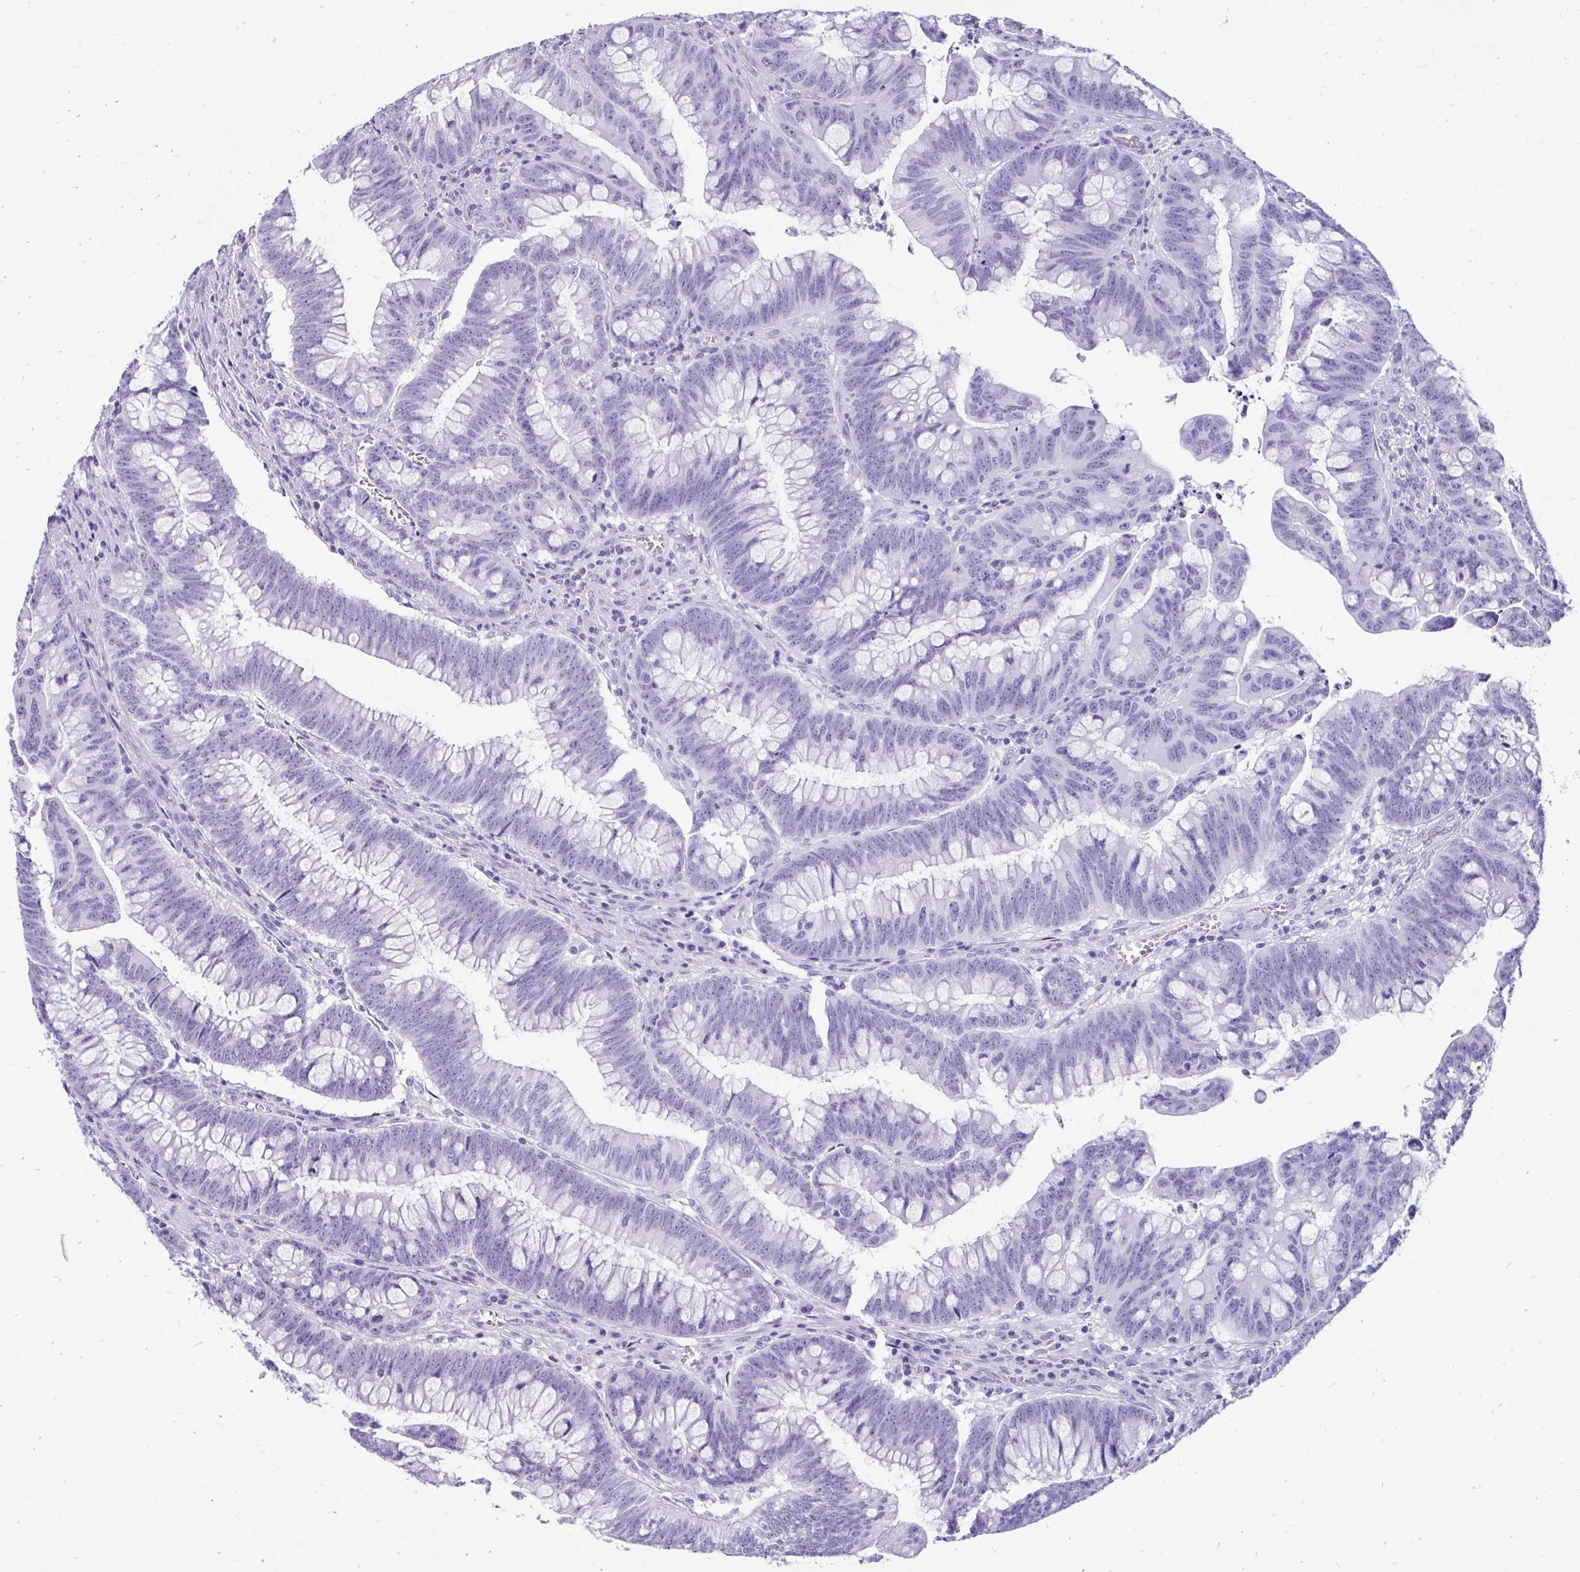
{"staining": {"intensity": "negative", "quantity": "none", "location": "none"}, "tissue": "colorectal cancer", "cell_type": "Tumor cells", "image_type": "cancer", "snomed": [{"axis": "morphology", "description": "Adenocarcinoma, NOS"}, {"axis": "topography", "description": "Colon"}], "caption": "The micrograph shows no significant positivity in tumor cells of colorectal cancer (adenocarcinoma). Nuclei are stained in blue.", "gene": "SMIM9", "patient": {"sex": "male", "age": 62}}